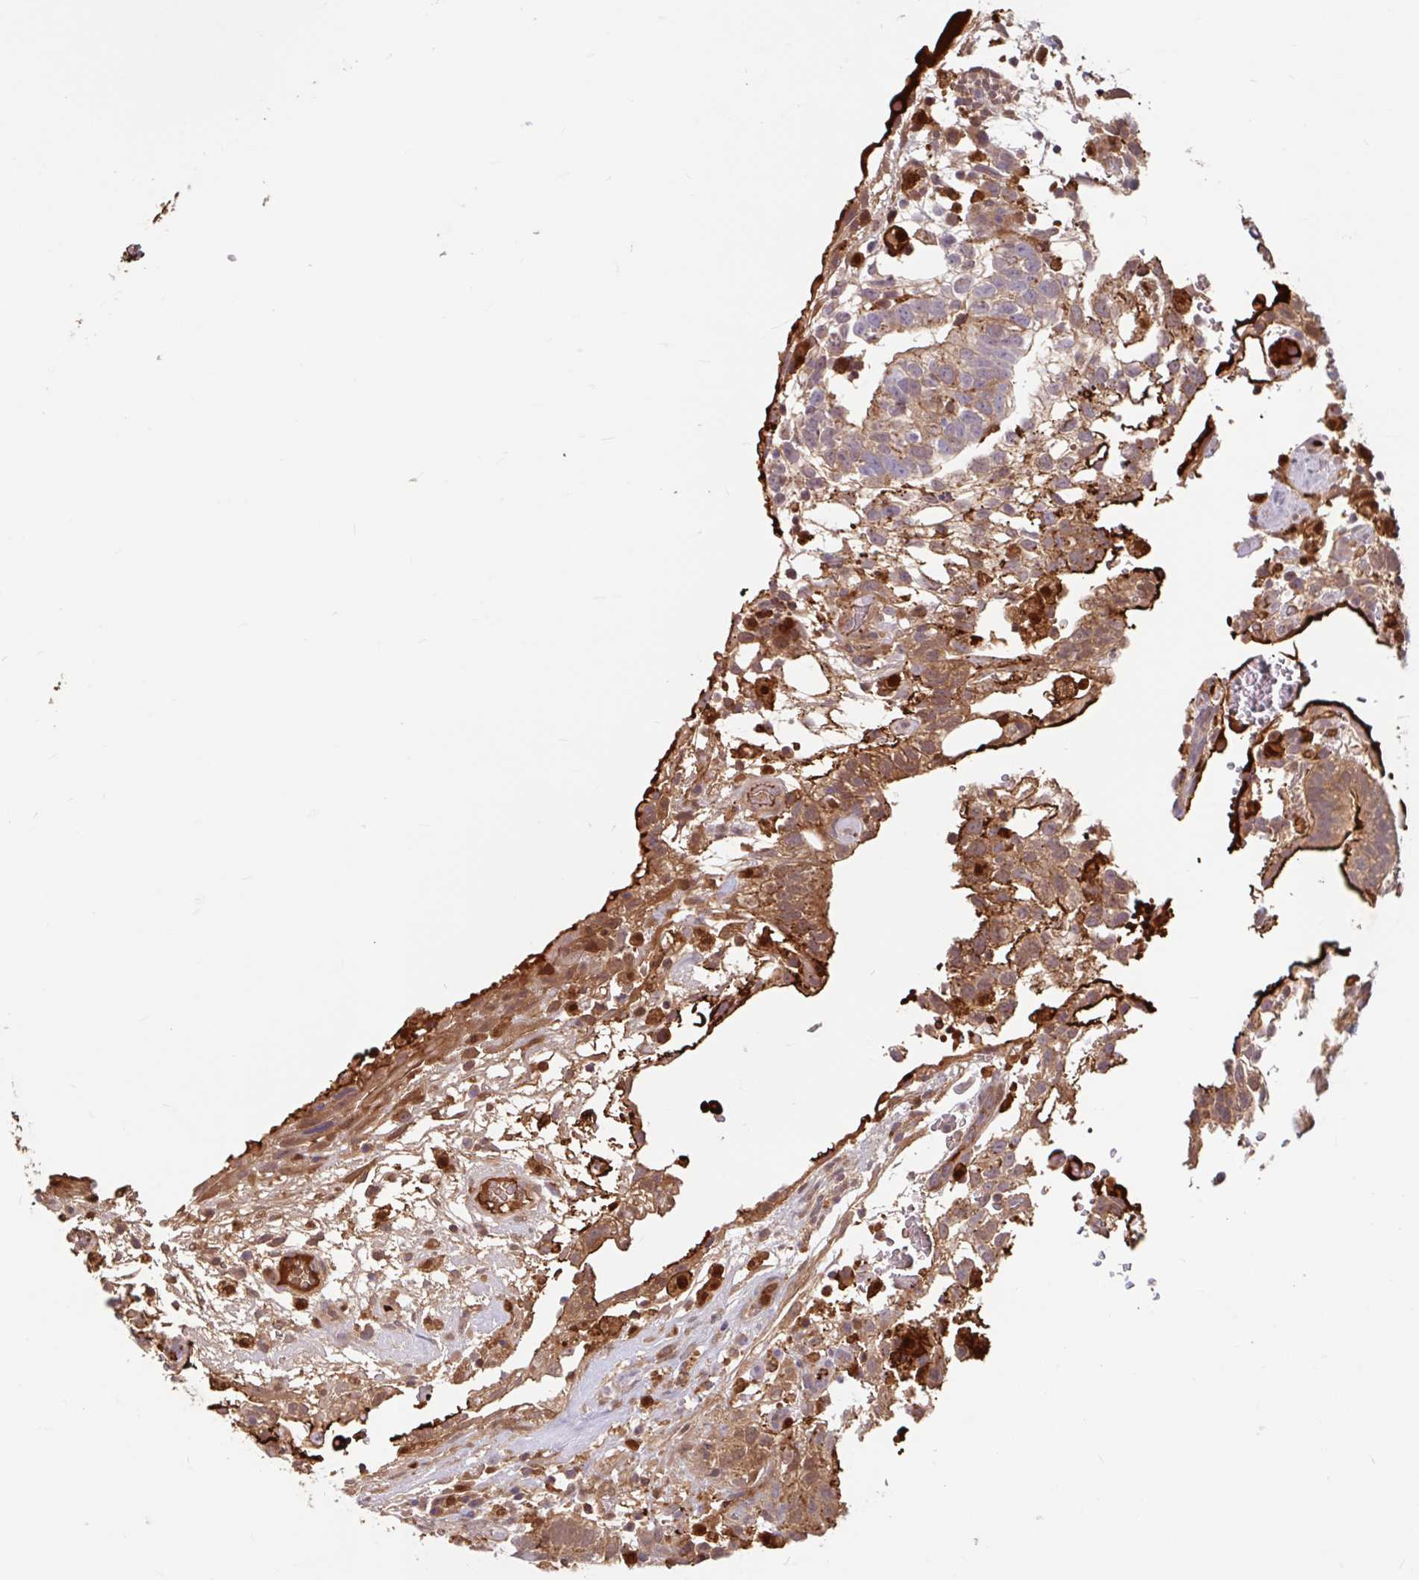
{"staining": {"intensity": "moderate", "quantity": ">75%", "location": "cytoplasmic/membranous"}, "tissue": "testis cancer", "cell_type": "Tumor cells", "image_type": "cancer", "snomed": [{"axis": "morphology", "description": "Carcinoma, Embryonal, NOS"}, {"axis": "topography", "description": "Testis"}], "caption": "Immunohistochemical staining of testis cancer exhibits medium levels of moderate cytoplasmic/membranous staining in approximately >75% of tumor cells.", "gene": "BLVRA", "patient": {"sex": "male", "age": 32}}